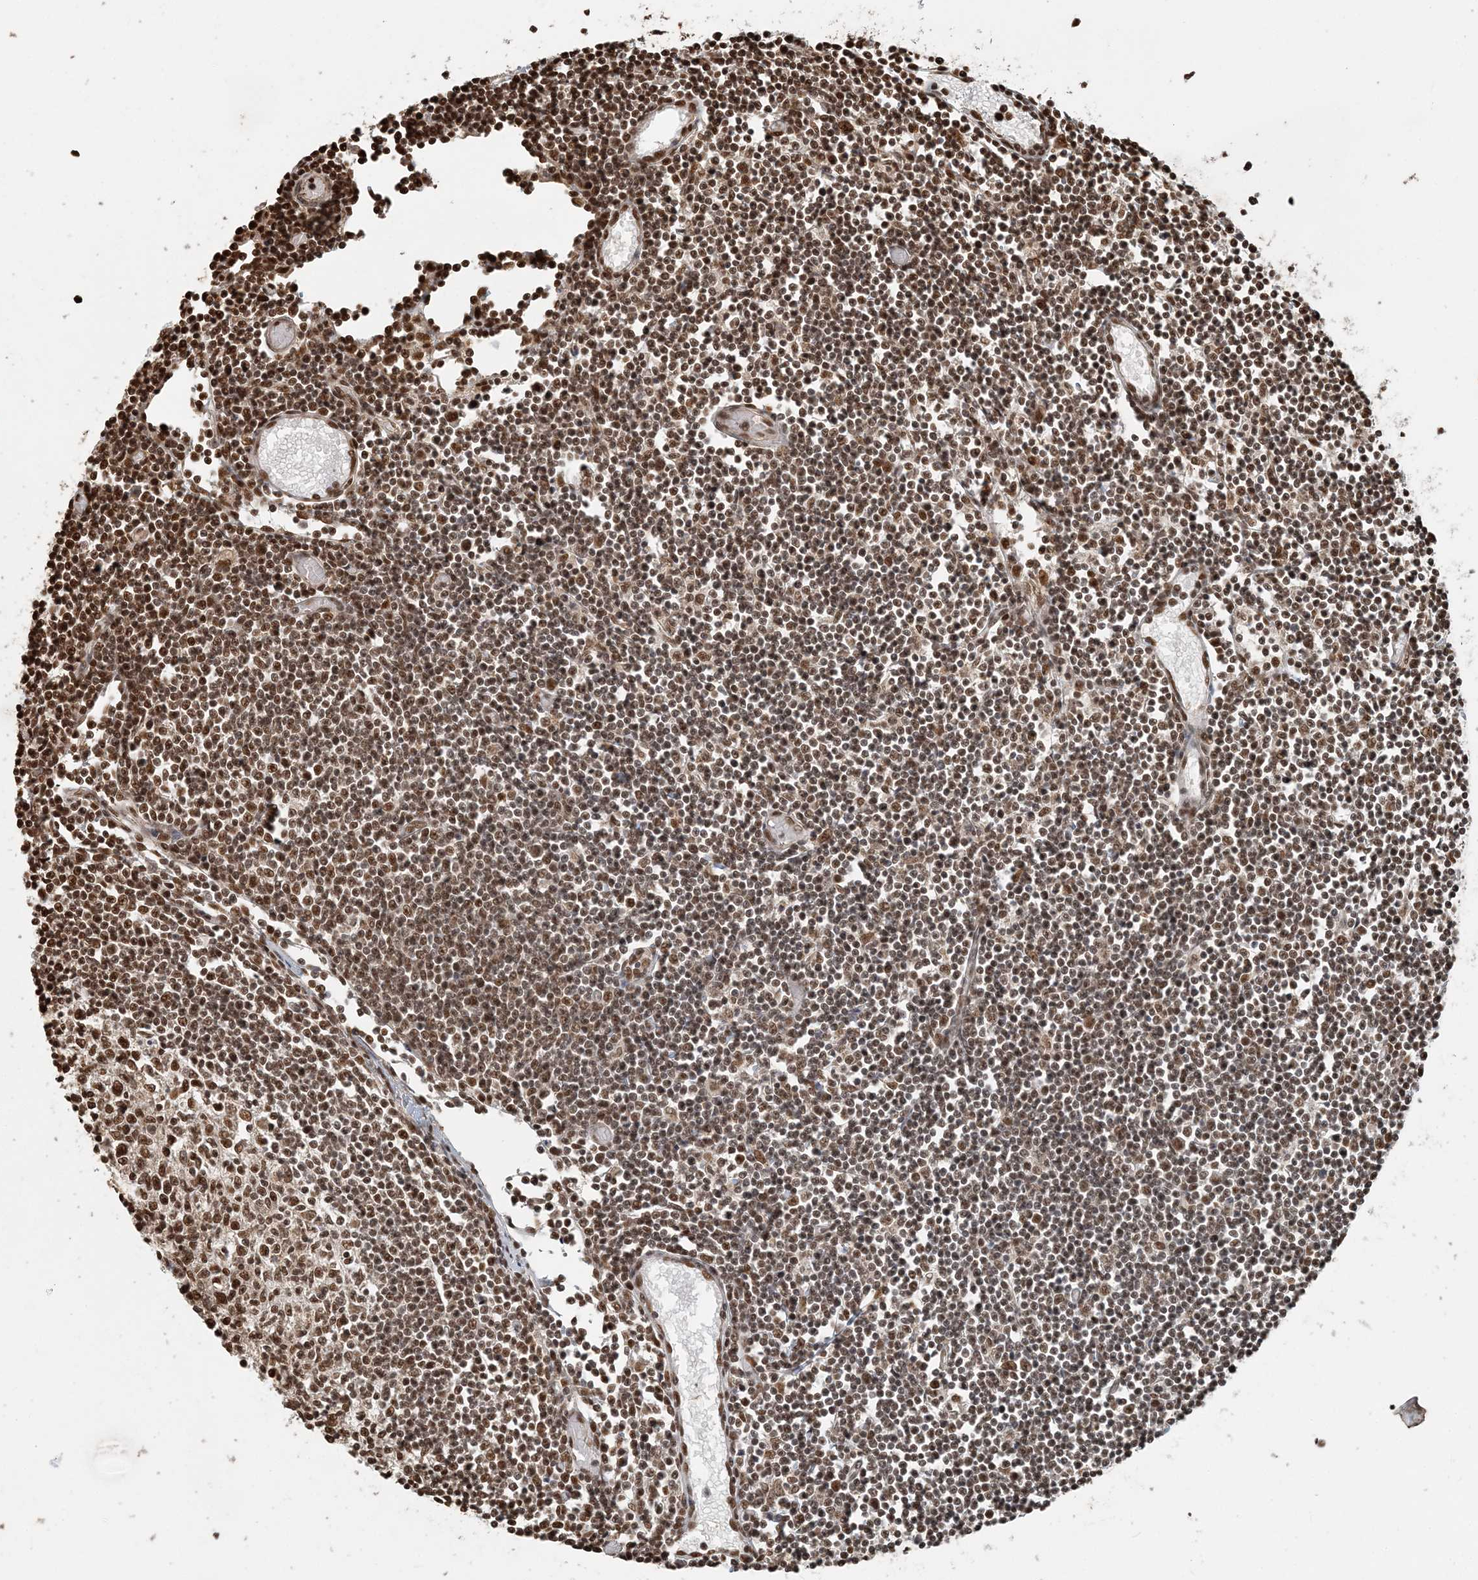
{"staining": {"intensity": "moderate", "quantity": ">75%", "location": "nuclear"}, "tissue": "lymph node", "cell_type": "Germinal center cells", "image_type": "normal", "snomed": [{"axis": "morphology", "description": "Normal tissue, NOS"}, {"axis": "topography", "description": "Lymph node"}], "caption": "Immunohistochemical staining of unremarkable lymph node displays >75% levels of moderate nuclear protein positivity in approximately >75% of germinal center cells. The staining was performed using DAB to visualize the protein expression in brown, while the nuclei were stained in blue with hematoxylin (Magnification: 20x).", "gene": "ARHGAP35", "patient": {"sex": "female", "age": 11}}